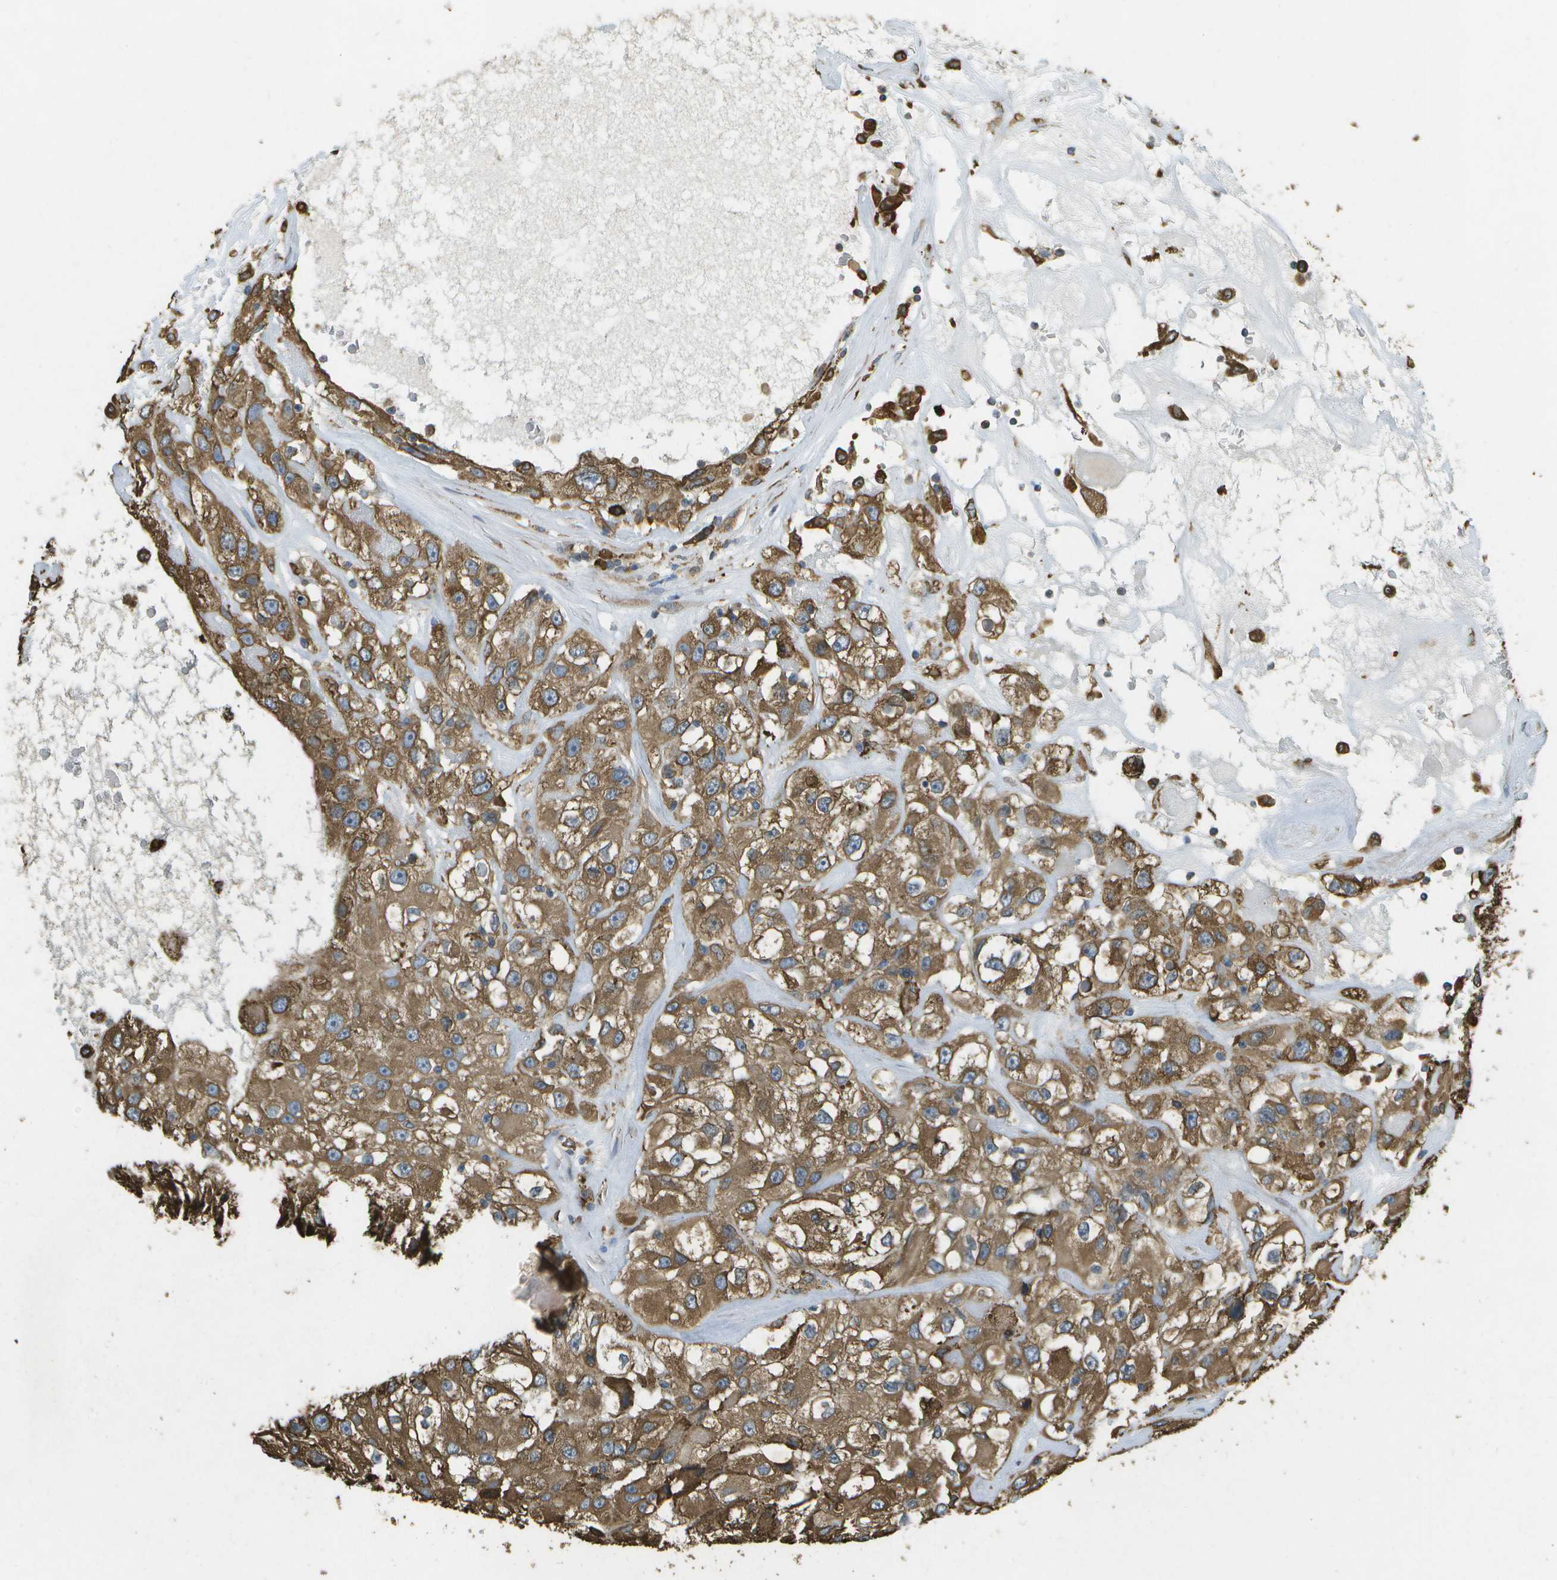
{"staining": {"intensity": "moderate", "quantity": ">75%", "location": "cytoplasmic/membranous"}, "tissue": "renal cancer", "cell_type": "Tumor cells", "image_type": "cancer", "snomed": [{"axis": "morphology", "description": "Adenocarcinoma, NOS"}, {"axis": "topography", "description": "Kidney"}], "caption": "Renal adenocarcinoma was stained to show a protein in brown. There is medium levels of moderate cytoplasmic/membranous positivity in approximately >75% of tumor cells.", "gene": "PDIA4", "patient": {"sex": "female", "age": 52}}